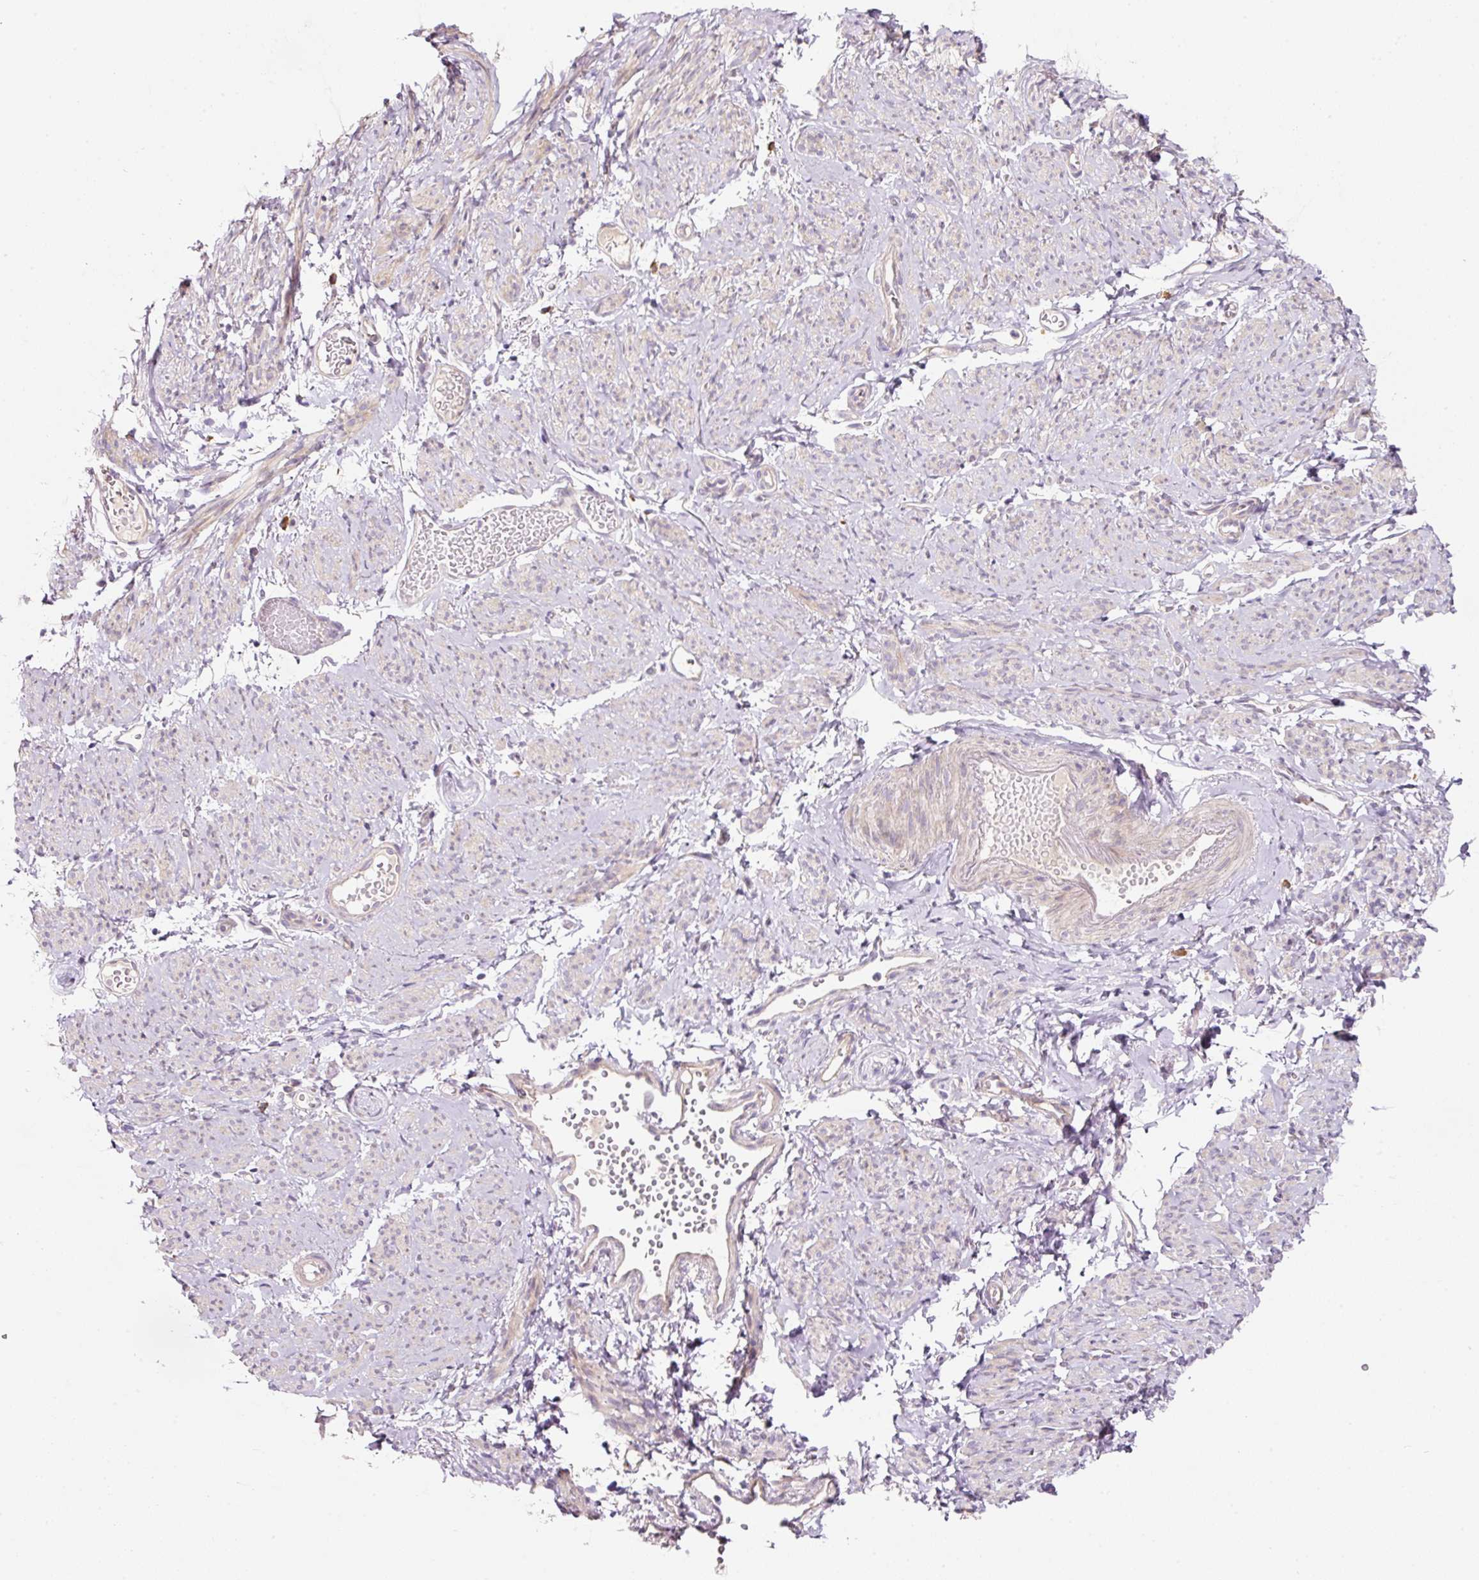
{"staining": {"intensity": "weak", "quantity": "25%-75%", "location": "cytoplasmic/membranous"}, "tissue": "smooth muscle", "cell_type": "Smooth muscle cells", "image_type": "normal", "snomed": [{"axis": "morphology", "description": "Normal tissue, NOS"}, {"axis": "topography", "description": "Smooth muscle"}], "caption": "IHC image of benign human smooth muscle stained for a protein (brown), which reveals low levels of weak cytoplasmic/membranous expression in about 25%-75% of smooth muscle cells.", "gene": "NBPF11", "patient": {"sex": "female", "age": 65}}